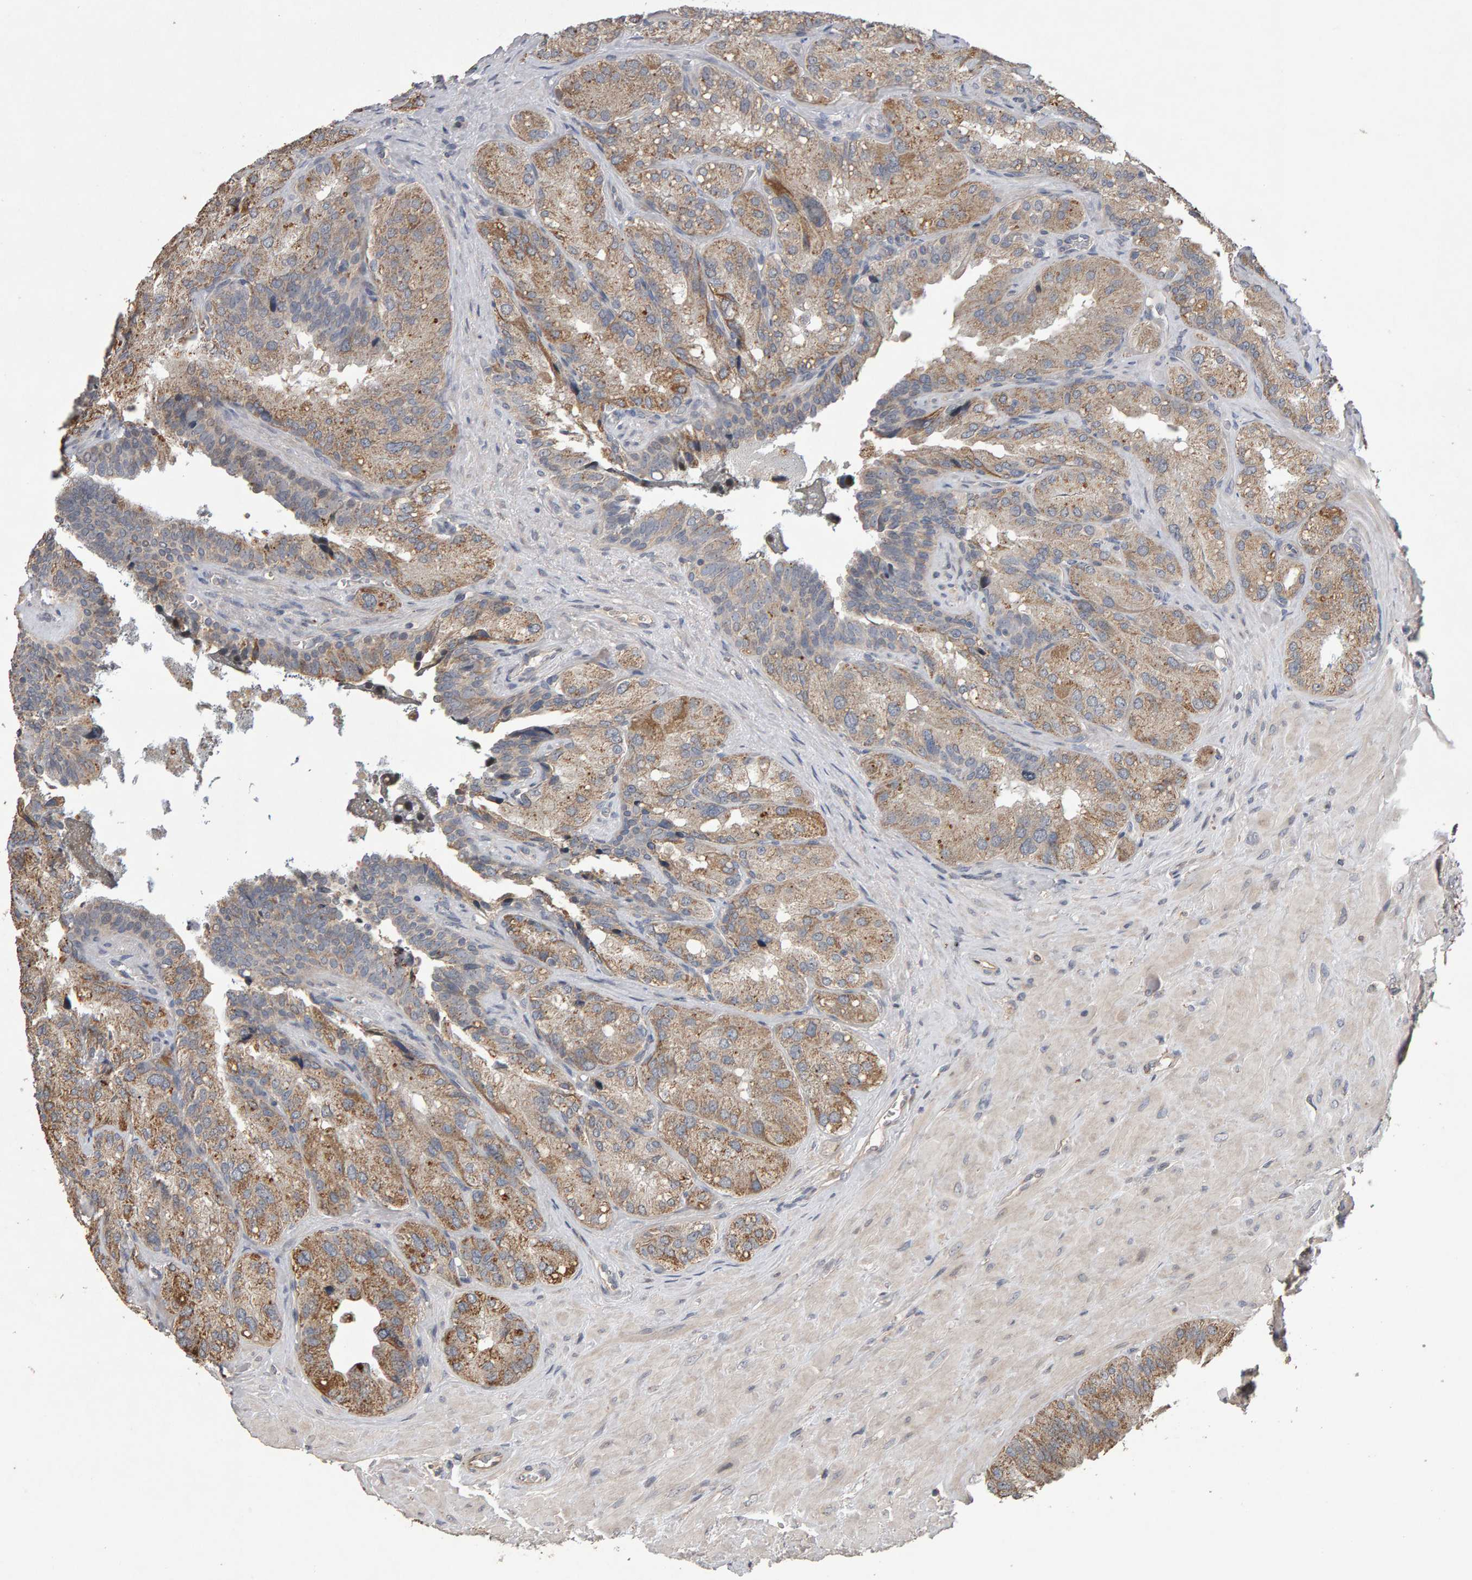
{"staining": {"intensity": "weak", "quantity": ">75%", "location": "cytoplasmic/membranous"}, "tissue": "seminal vesicle", "cell_type": "Glandular cells", "image_type": "normal", "snomed": [{"axis": "morphology", "description": "Normal tissue, NOS"}, {"axis": "topography", "description": "Prostate"}, {"axis": "topography", "description": "Seminal veicle"}], "caption": "Protein expression analysis of benign seminal vesicle exhibits weak cytoplasmic/membranous expression in approximately >75% of glandular cells. (Brightfield microscopy of DAB IHC at high magnification).", "gene": "COASY", "patient": {"sex": "male", "age": 51}}